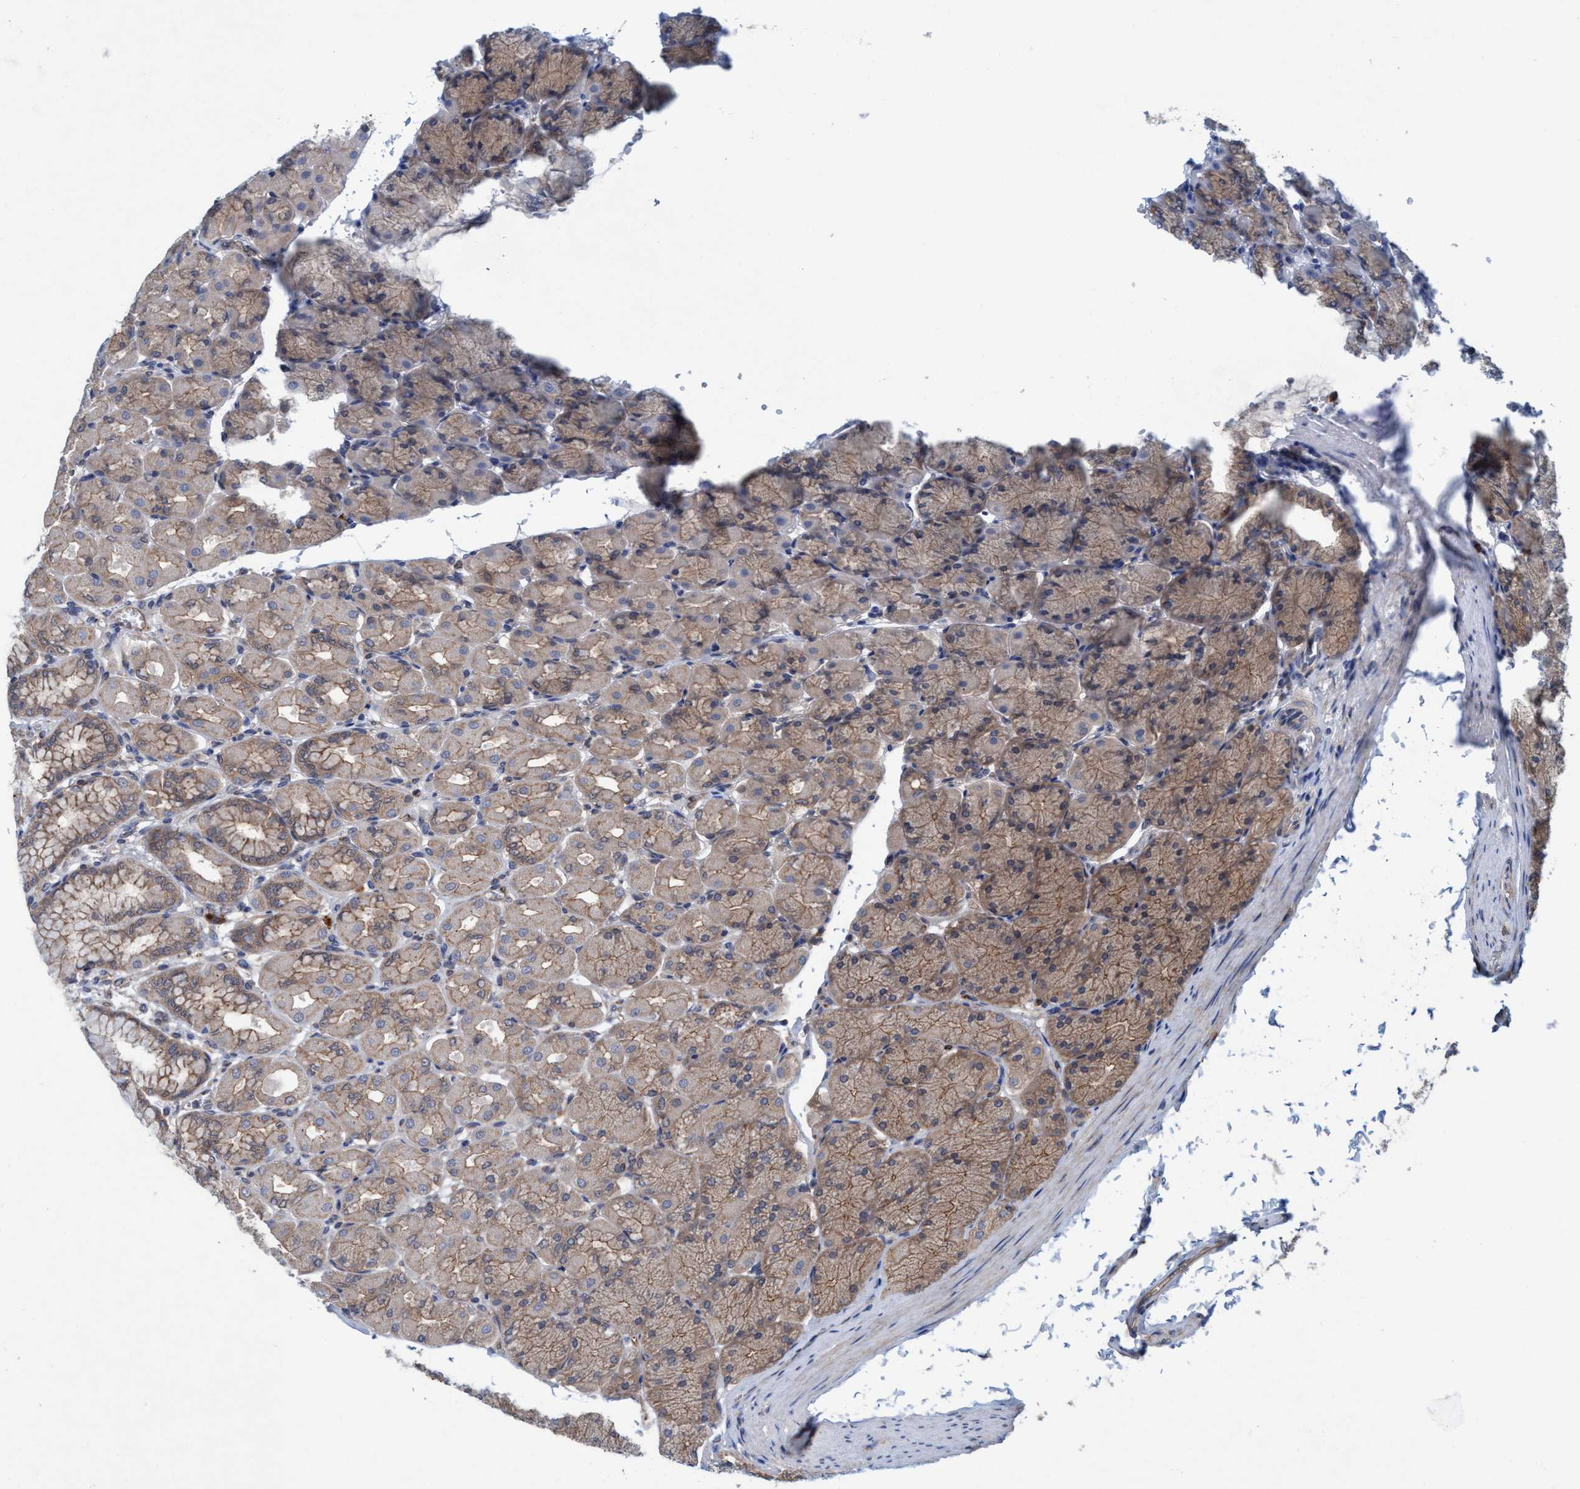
{"staining": {"intensity": "moderate", "quantity": ">75%", "location": "cytoplasmic/membranous"}, "tissue": "stomach", "cell_type": "Glandular cells", "image_type": "normal", "snomed": [{"axis": "morphology", "description": "Normal tissue, NOS"}, {"axis": "topography", "description": "Stomach, upper"}], "caption": "This image displays IHC staining of benign stomach, with medium moderate cytoplasmic/membranous positivity in about >75% of glandular cells.", "gene": "TRIM65", "patient": {"sex": "female", "age": 56}}